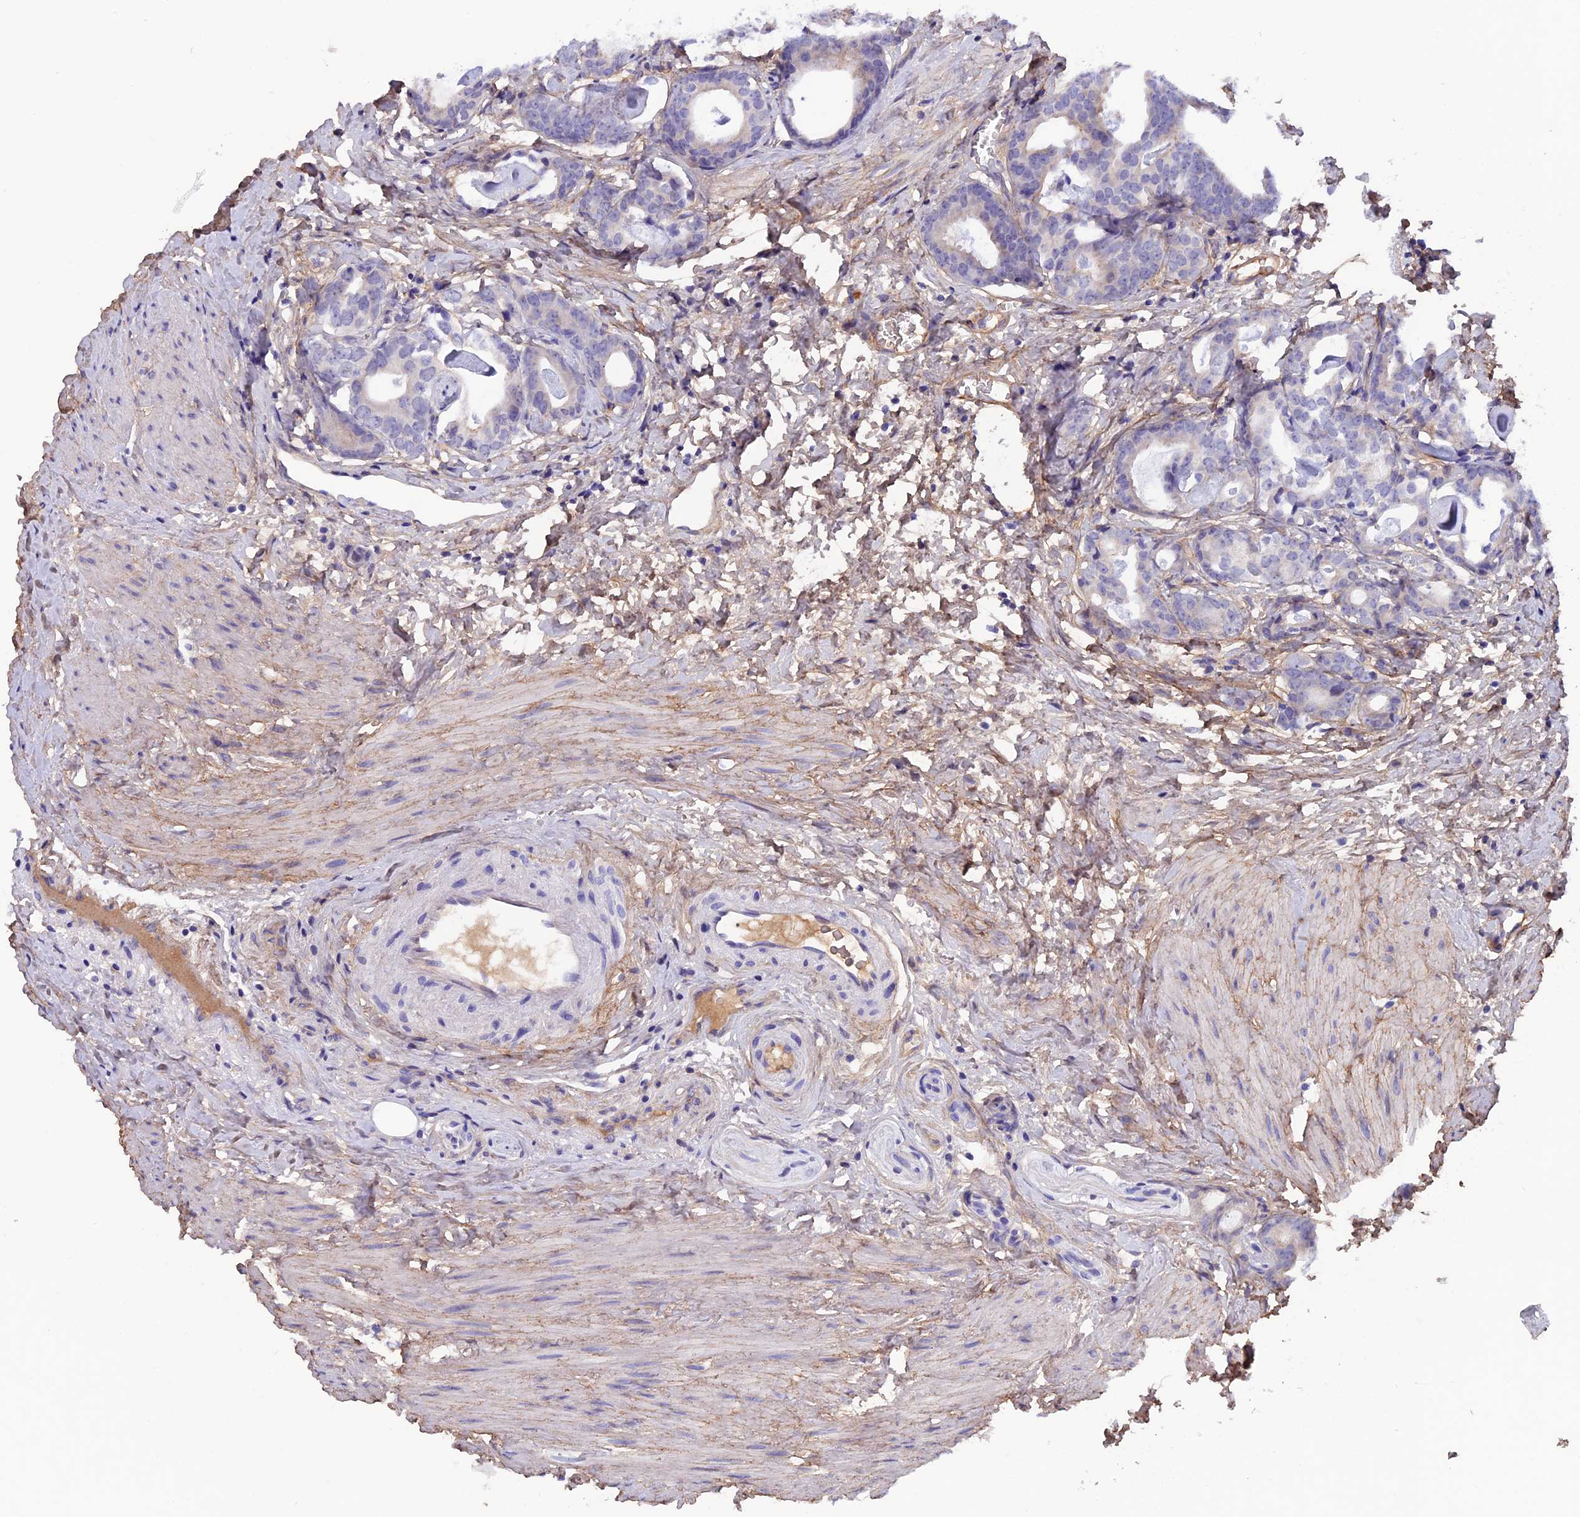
{"staining": {"intensity": "negative", "quantity": "none", "location": "none"}, "tissue": "prostate cancer", "cell_type": "Tumor cells", "image_type": "cancer", "snomed": [{"axis": "morphology", "description": "Adenocarcinoma, Low grade"}, {"axis": "topography", "description": "Prostate"}], "caption": "Image shows no significant protein staining in tumor cells of prostate cancer (low-grade adenocarcinoma).", "gene": "COL4A3", "patient": {"sex": "male", "age": 71}}